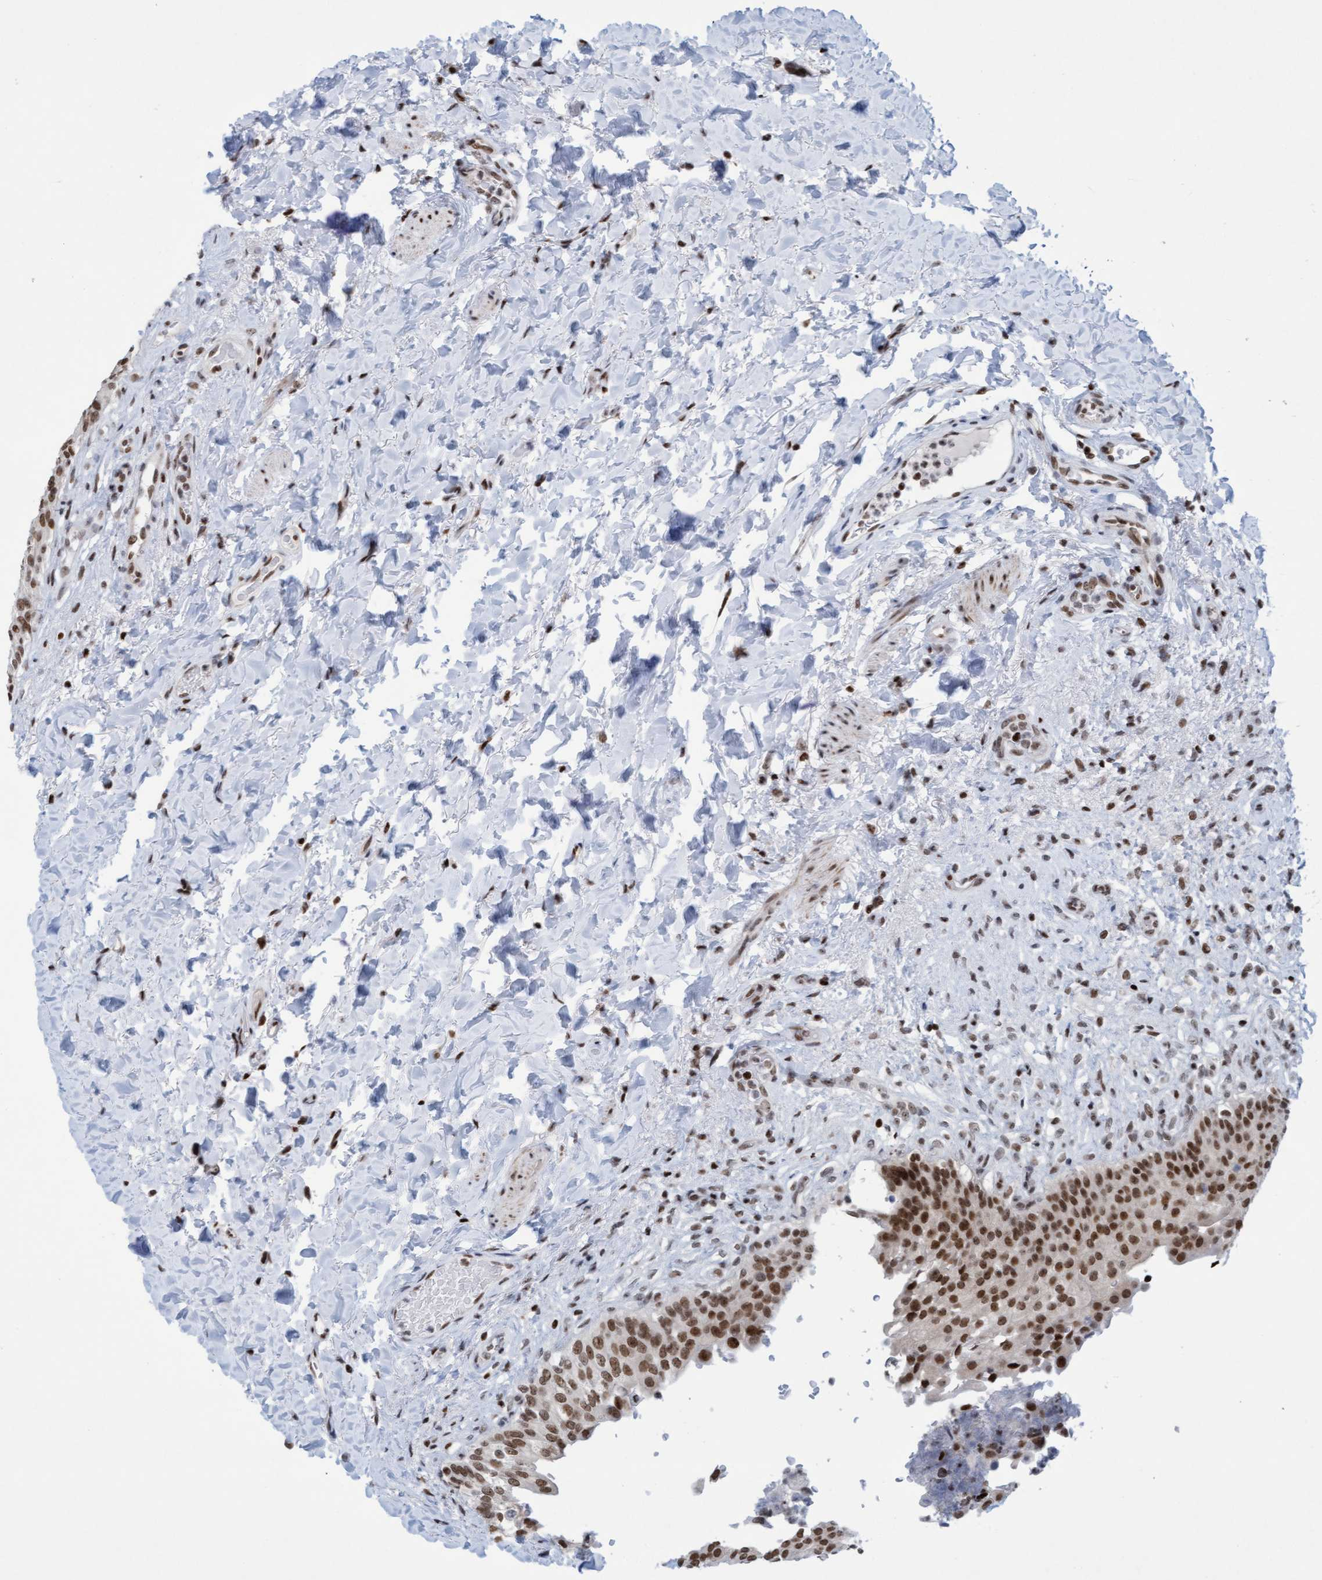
{"staining": {"intensity": "strong", "quantity": ">75%", "location": "nuclear"}, "tissue": "urinary bladder", "cell_type": "Urothelial cells", "image_type": "normal", "snomed": [{"axis": "morphology", "description": "Normal tissue, NOS"}, {"axis": "topography", "description": "Urinary bladder"}], "caption": "Immunohistochemical staining of unremarkable human urinary bladder reveals high levels of strong nuclear expression in about >75% of urothelial cells.", "gene": "GLRX2", "patient": {"sex": "female", "age": 60}}